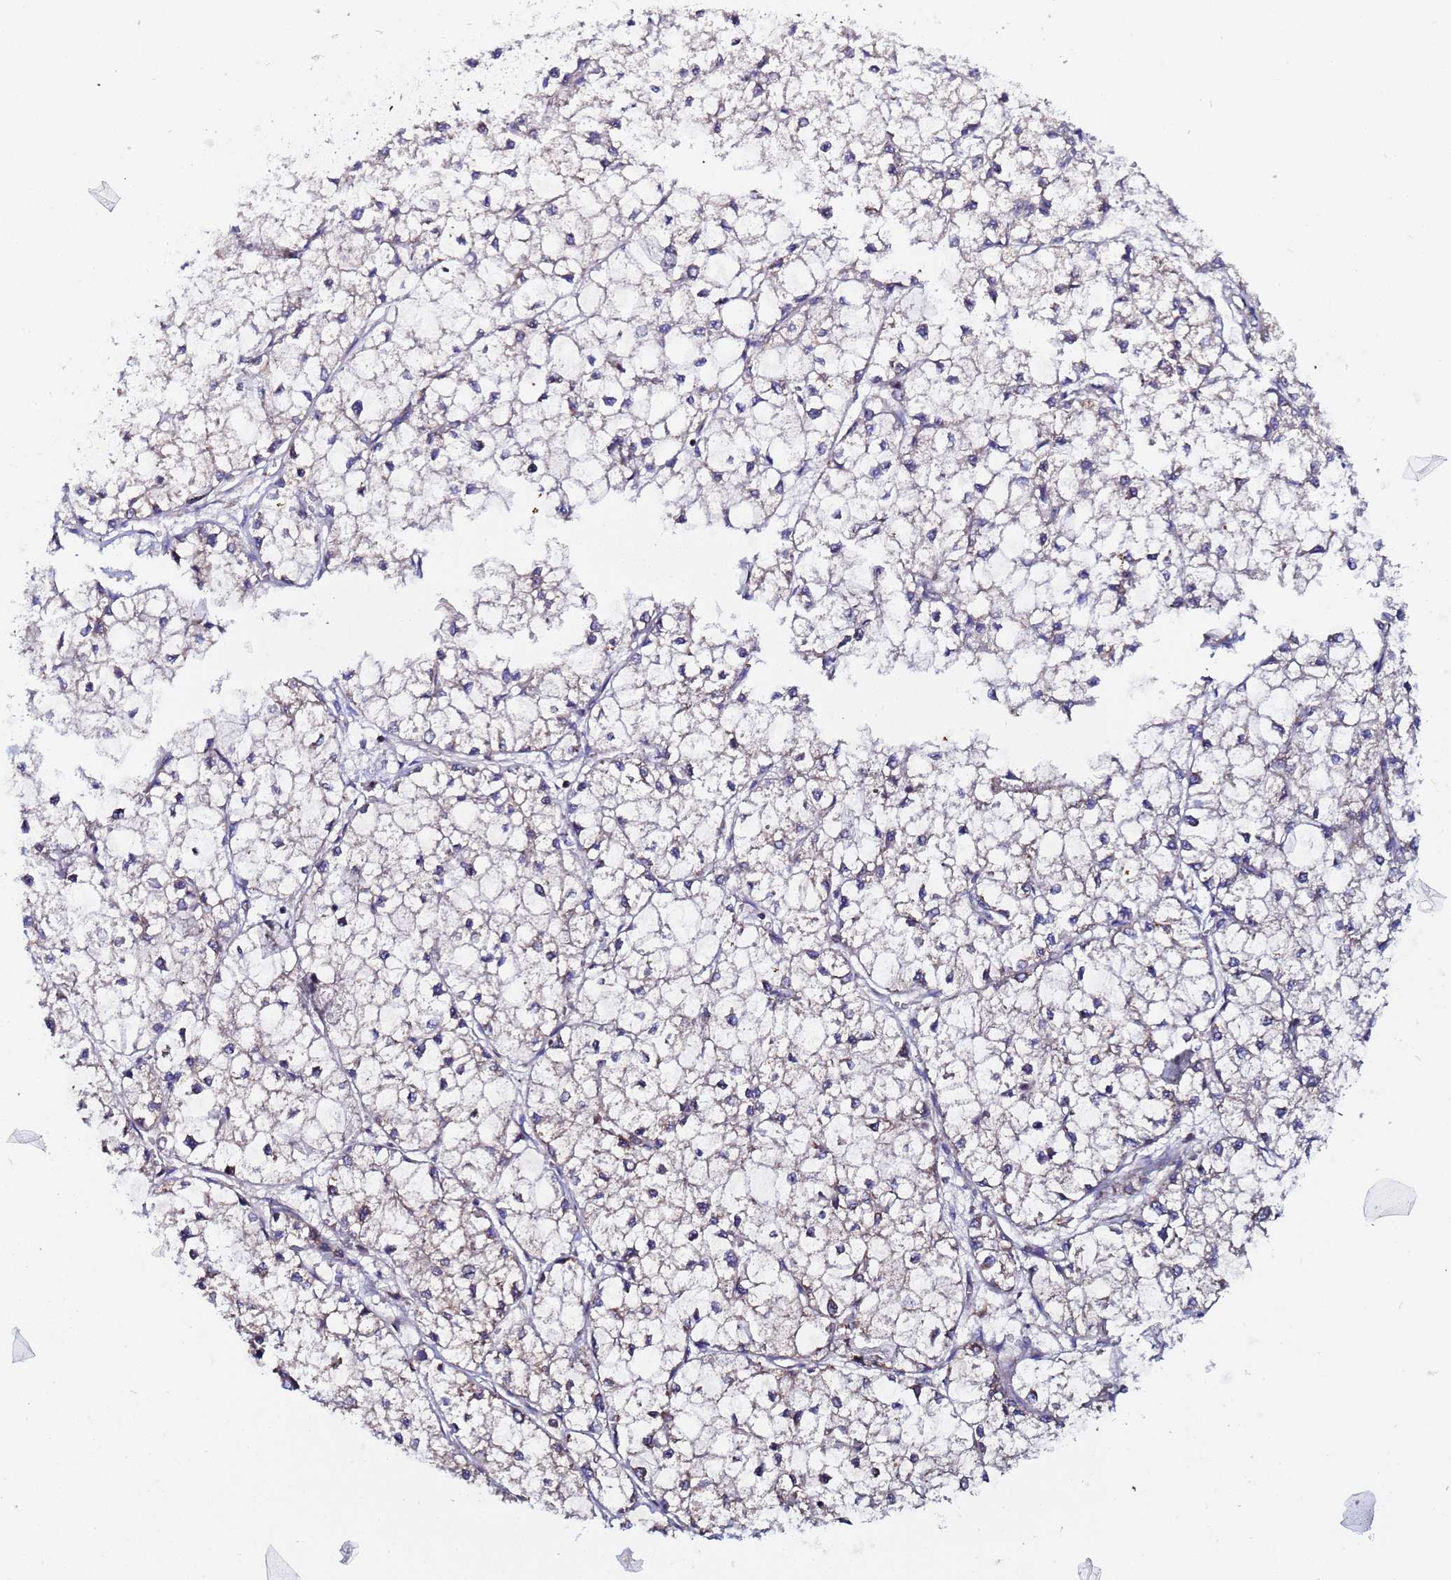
{"staining": {"intensity": "weak", "quantity": "<25%", "location": "cytoplasmic/membranous"}, "tissue": "liver cancer", "cell_type": "Tumor cells", "image_type": "cancer", "snomed": [{"axis": "morphology", "description": "Carcinoma, Hepatocellular, NOS"}, {"axis": "topography", "description": "Liver"}], "caption": "Tumor cells are negative for protein expression in human liver hepatocellular carcinoma.", "gene": "CCDC127", "patient": {"sex": "female", "age": 43}}